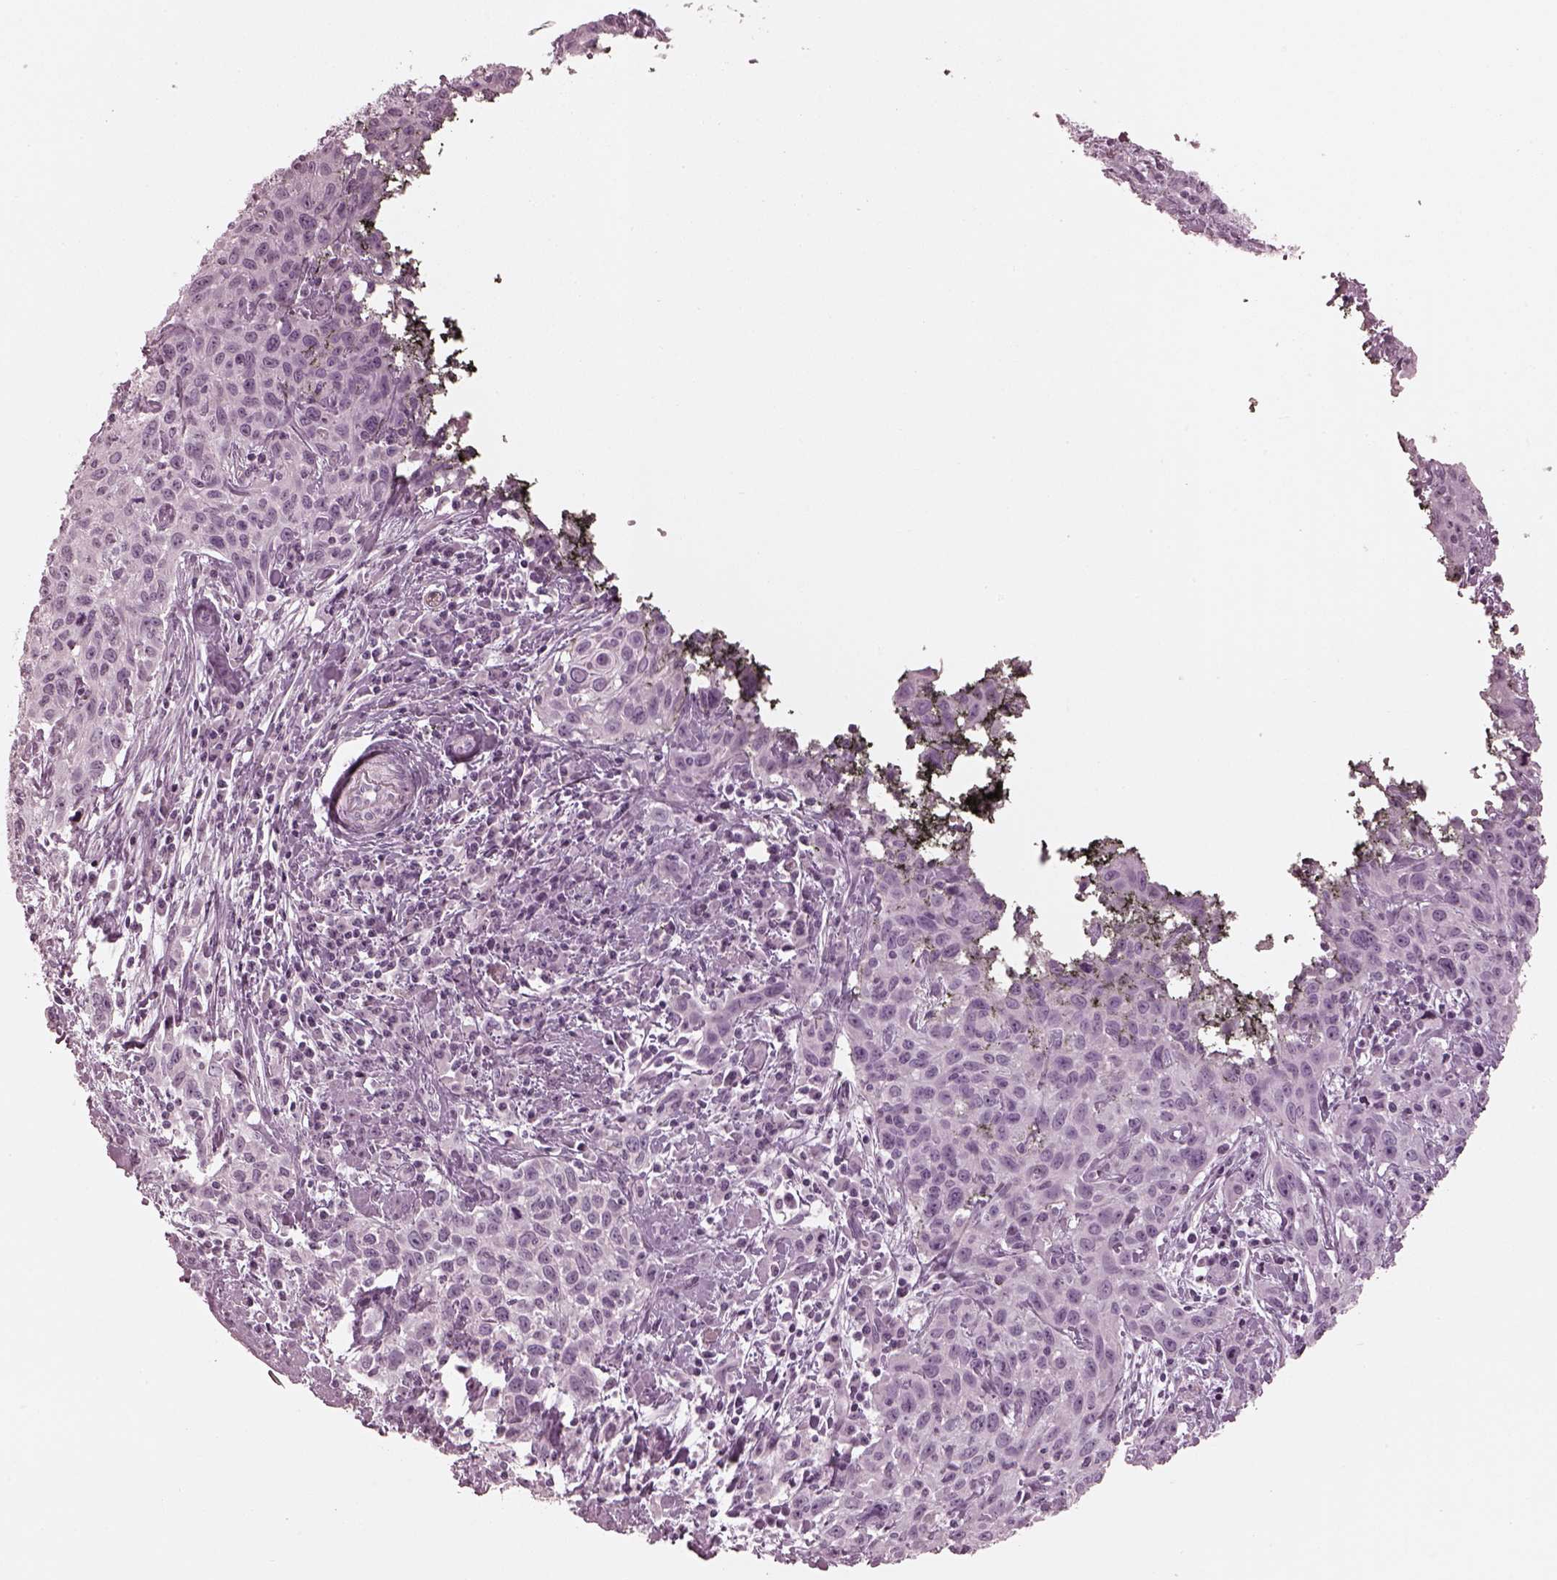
{"staining": {"intensity": "negative", "quantity": "none", "location": "none"}, "tissue": "cervical cancer", "cell_type": "Tumor cells", "image_type": "cancer", "snomed": [{"axis": "morphology", "description": "Squamous cell carcinoma, NOS"}, {"axis": "topography", "description": "Cervix"}], "caption": "An immunohistochemistry (IHC) image of cervical cancer is shown. There is no staining in tumor cells of cervical cancer.", "gene": "OPN4", "patient": {"sex": "female", "age": 38}}